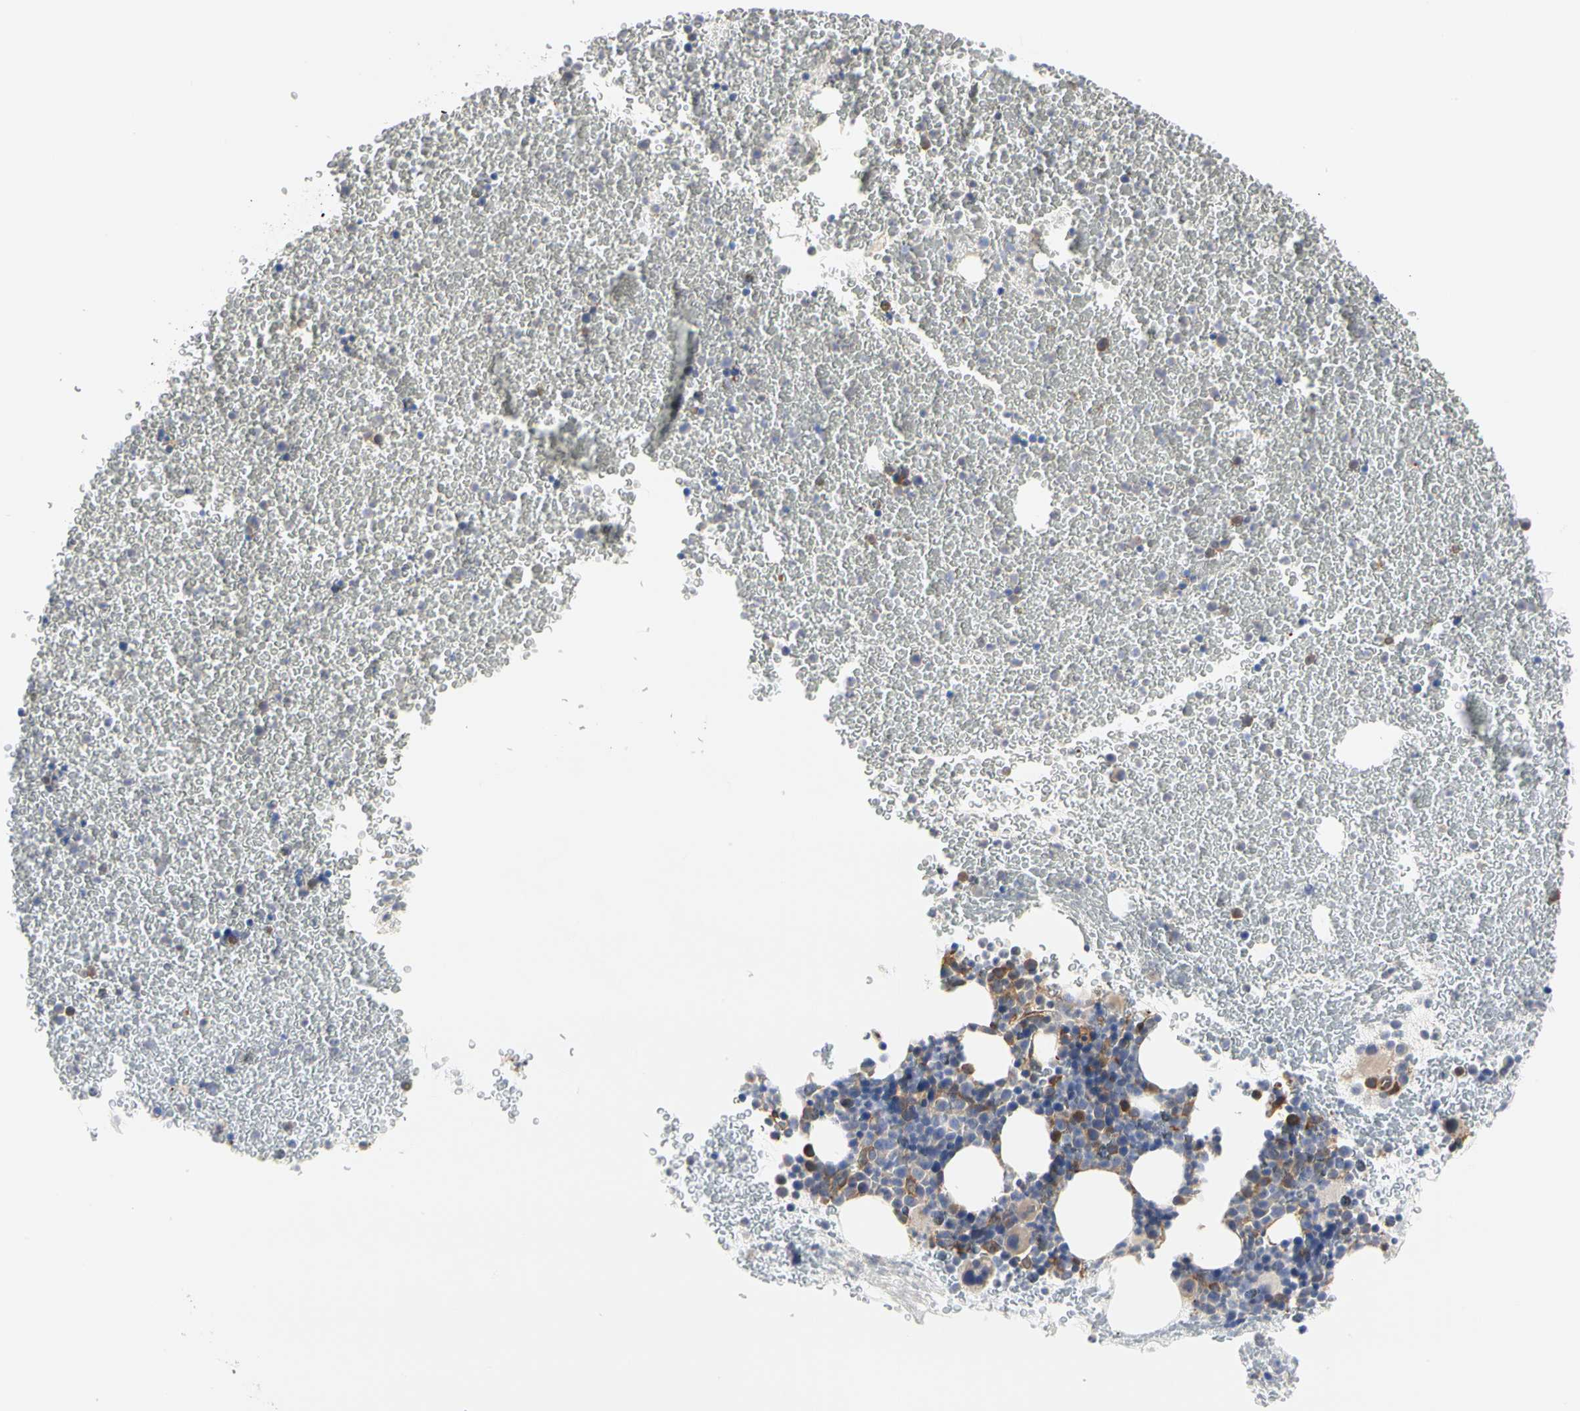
{"staining": {"intensity": "weak", "quantity": "<25%", "location": "cytoplasmic/membranous"}, "tissue": "bone marrow", "cell_type": "Hematopoietic cells", "image_type": "normal", "snomed": [{"axis": "morphology", "description": "Normal tissue, NOS"}, {"axis": "topography", "description": "Bone marrow"}], "caption": "This is an immunohistochemistry (IHC) micrograph of unremarkable human bone marrow. There is no expression in hematopoietic cells.", "gene": "C3orf52", "patient": {"sex": "female", "age": 53}}